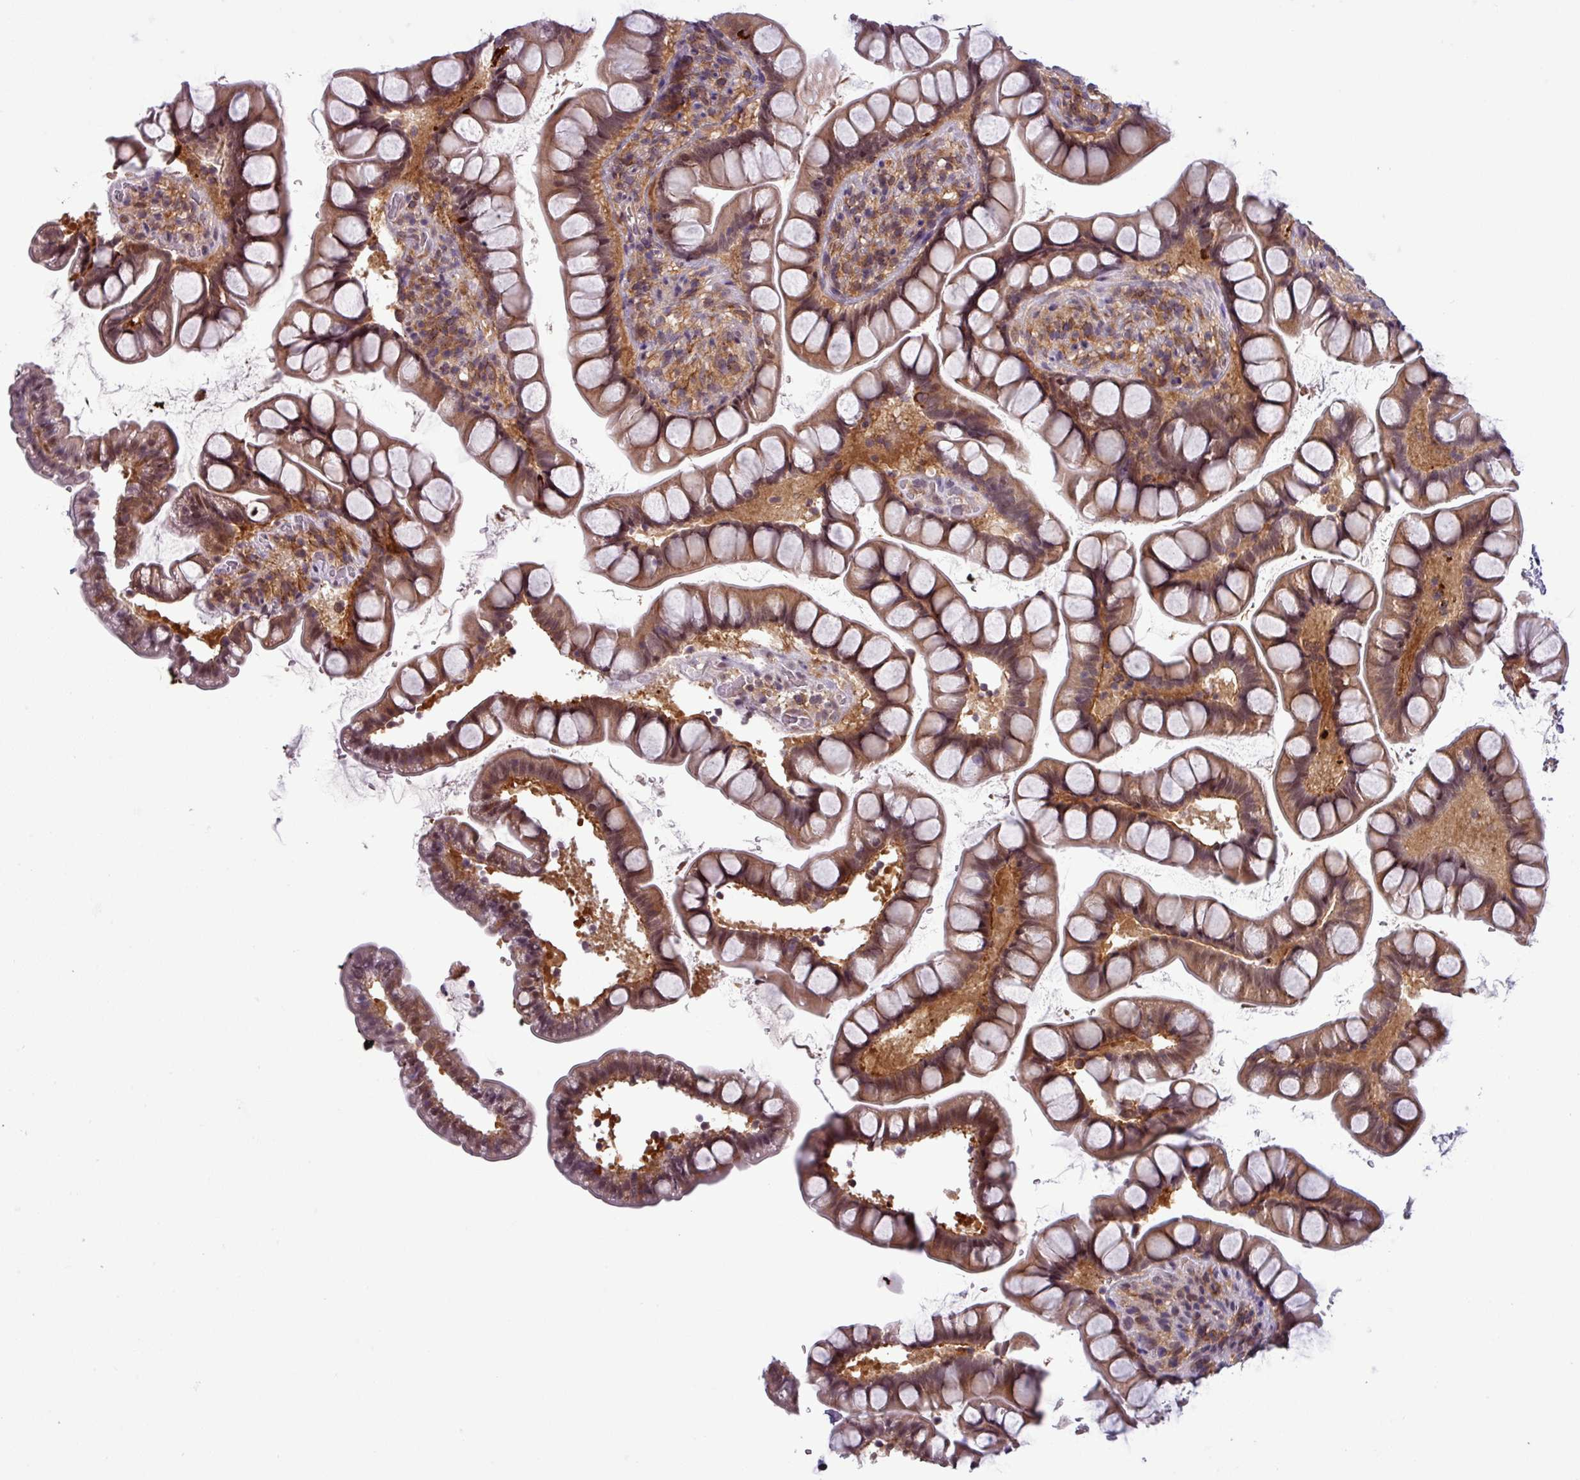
{"staining": {"intensity": "moderate", "quantity": ">75%", "location": "cytoplasmic/membranous,nuclear"}, "tissue": "small intestine", "cell_type": "Glandular cells", "image_type": "normal", "snomed": [{"axis": "morphology", "description": "Normal tissue, NOS"}, {"axis": "topography", "description": "Small intestine"}], "caption": "High-power microscopy captured an immunohistochemistry micrograph of normal small intestine, revealing moderate cytoplasmic/membranous,nuclear staining in approximately >75% of glandular cells. The staining was performed using DAB (3,3'-diaminobenzidine) to visualize the protein expression in brown, while the nuclei were stained in blue with hematoxylin (Magnification: 20x).", "gene": "NPFFR1", "patient": {"sex": "male", "age": 70}}